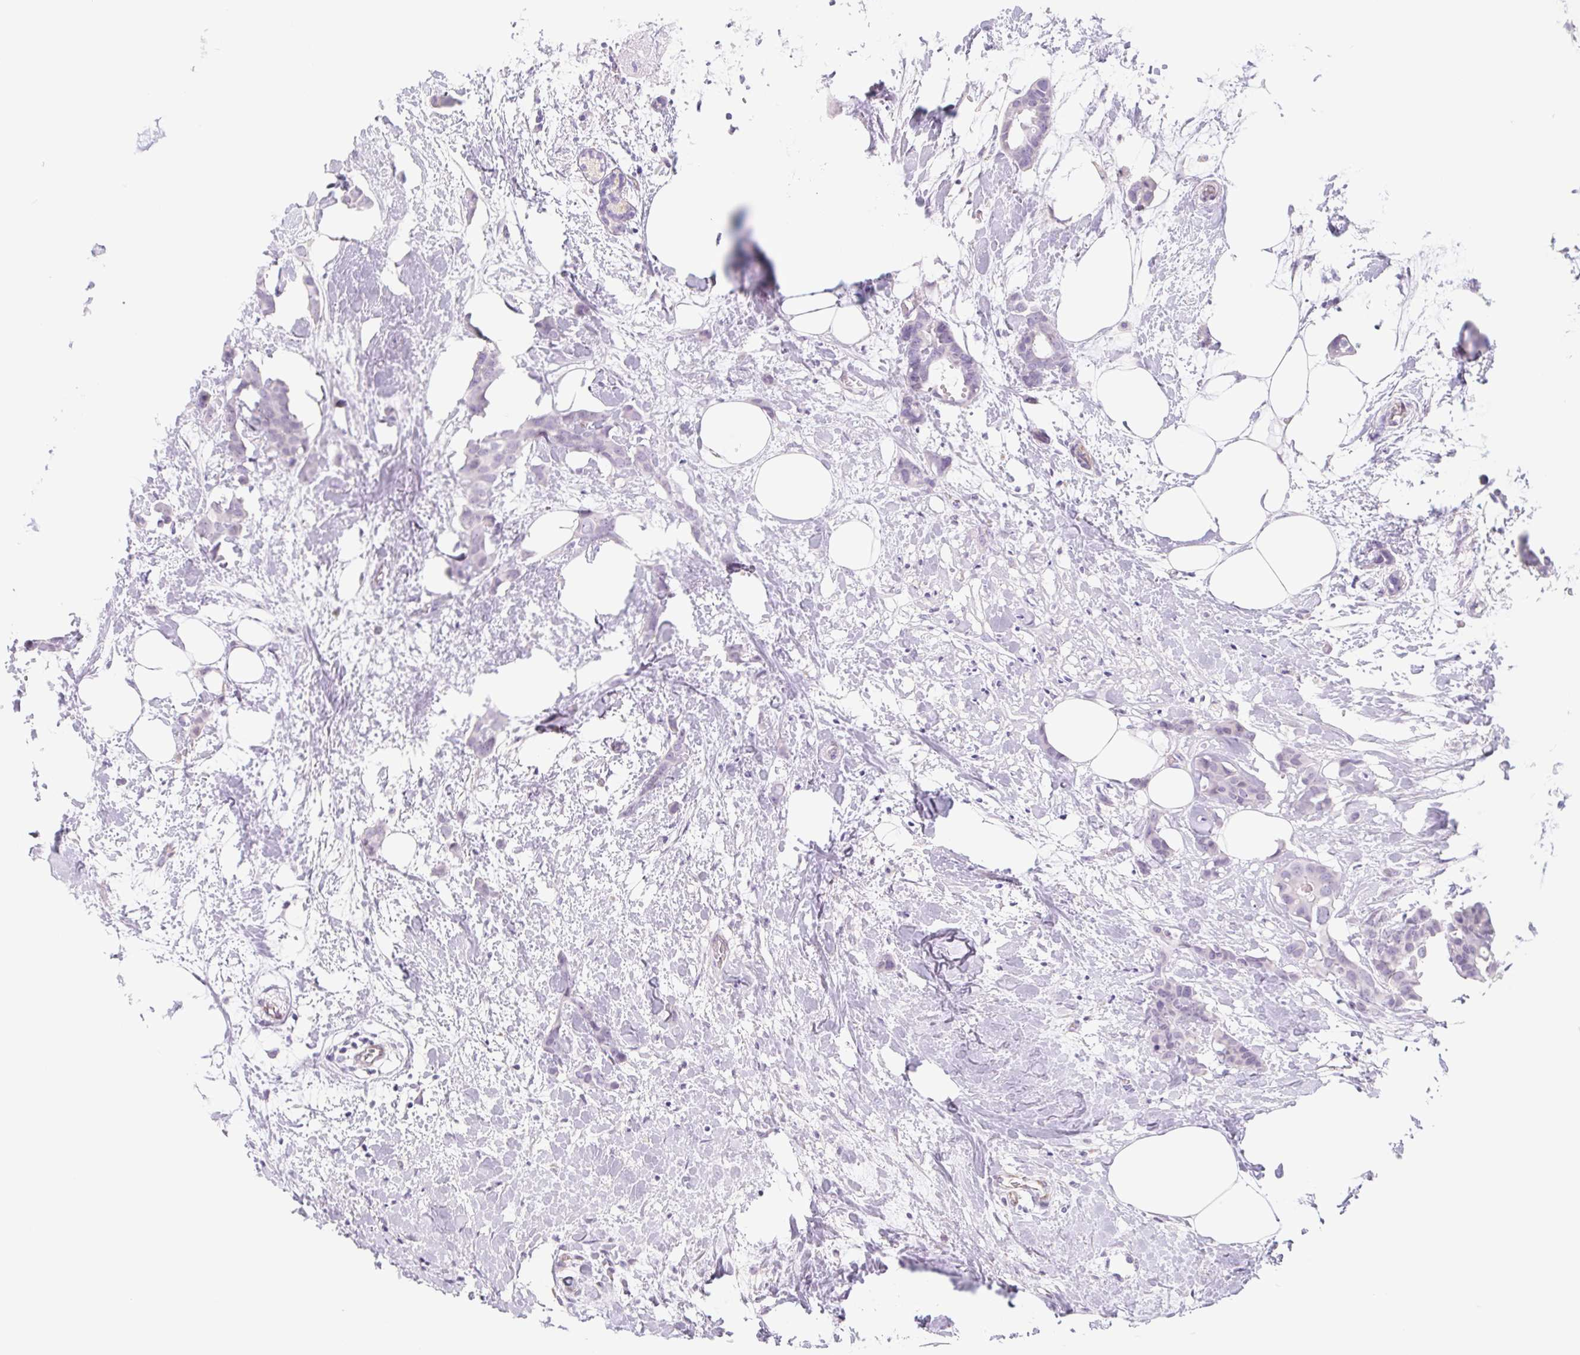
{"staining": {"intensity": "negative", "quantity": "none", "location": "none"}, "tissue": "breast cancer", "cell_type": "Tumor cells", "image_type": "cancer", "snomed": [{"axis": "morphology", "description": "Duct carcinoma"}, {"axis": "topography", "description": "Breast"}], "caption": "High magnification brightfield microscopy of intraductal carcinoma (breast) stained with DAB (brown) and counterstained with hematoxylin (blue): tumor cells show no significant staining.", "gene": "CYP21A2", "patient": {"sex": "female", "age": 62}}